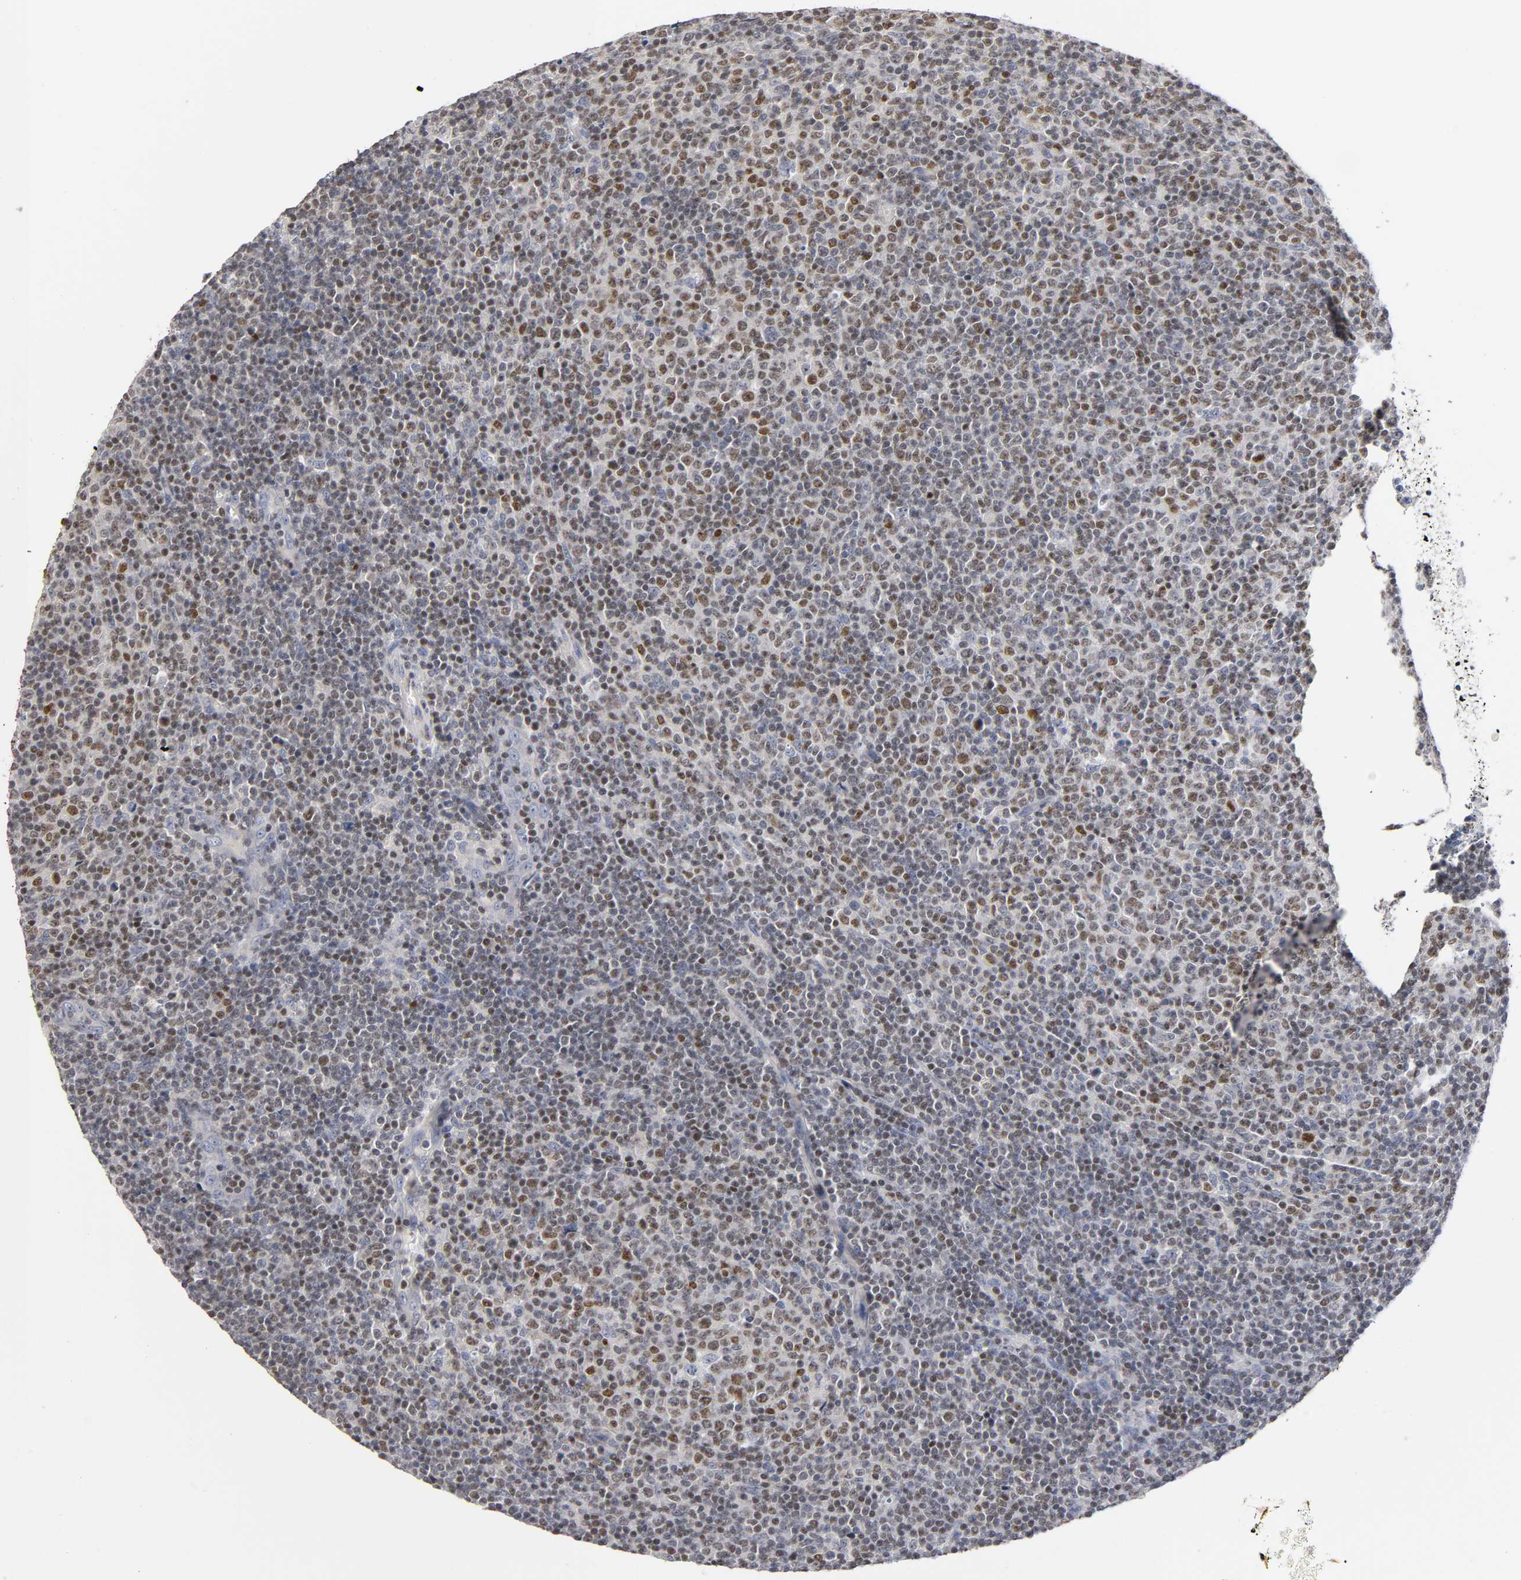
{"staining": {"intensity": "moderate", "quantity": "25%-75%", "location": "nuclear"}, "tissue": "lymphoma", "cell_type": "Tumor cells", "image_type": "cancer", "snomed": [{"axis": "morphology", "description": "Malignant lymphoma, non-Hodgkin's type, Low grade"}, {"axis": "topography", "description": "Lymph node"}], "caption": "Immunohistochemistry (DAB) staining of lymphoma displays moderate nuclear protein positivity in approximately 25%-75% of tumor cells.", "gene": "RUNX1", "patient": {"sex": "male", "age": 70}}